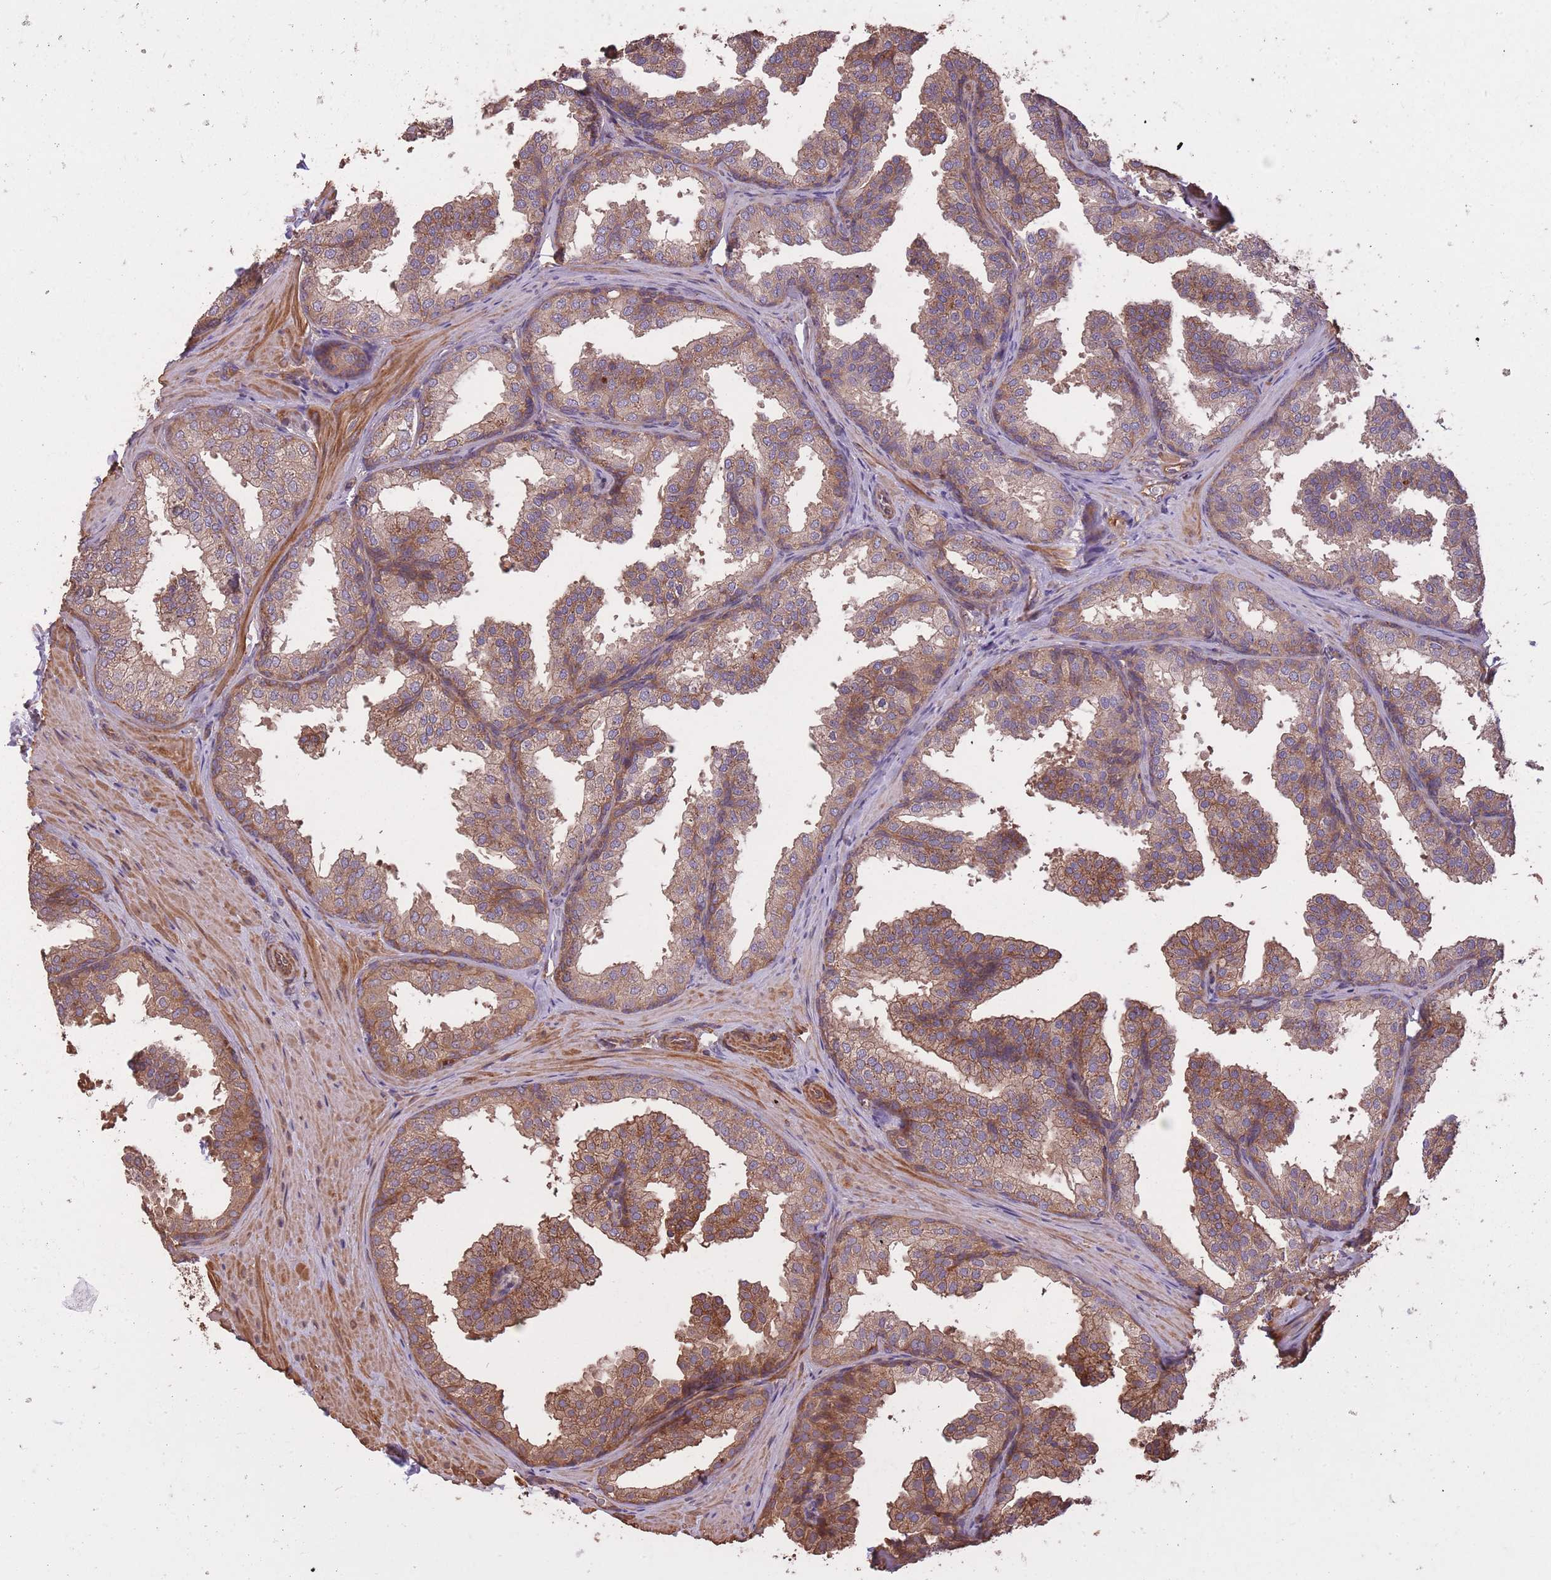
{"staining": {"intensity": "strong", "quantity": "25%-75%", "location": "cytoplasmic/membranous"}, "tissue": "prostate", "cell_type": "Glandular cells", "image_type": "normal", "snomed": [{"axis": "morphology", "description": "Normal tissue, NOS"}, {"axis": "topography", "description": "Prostate"}], "caption": "The histopathology image exhibits immunohistochemical staining of benign prostate. There is strong cytoplasmic/membranous staining is present in about 25%-75% of glandular cells. The protein of interest is shown in brown color, while the nuclei are stained blue.", "gene": "ARMH3", "patient": {"sex": "male", "age": 37}}